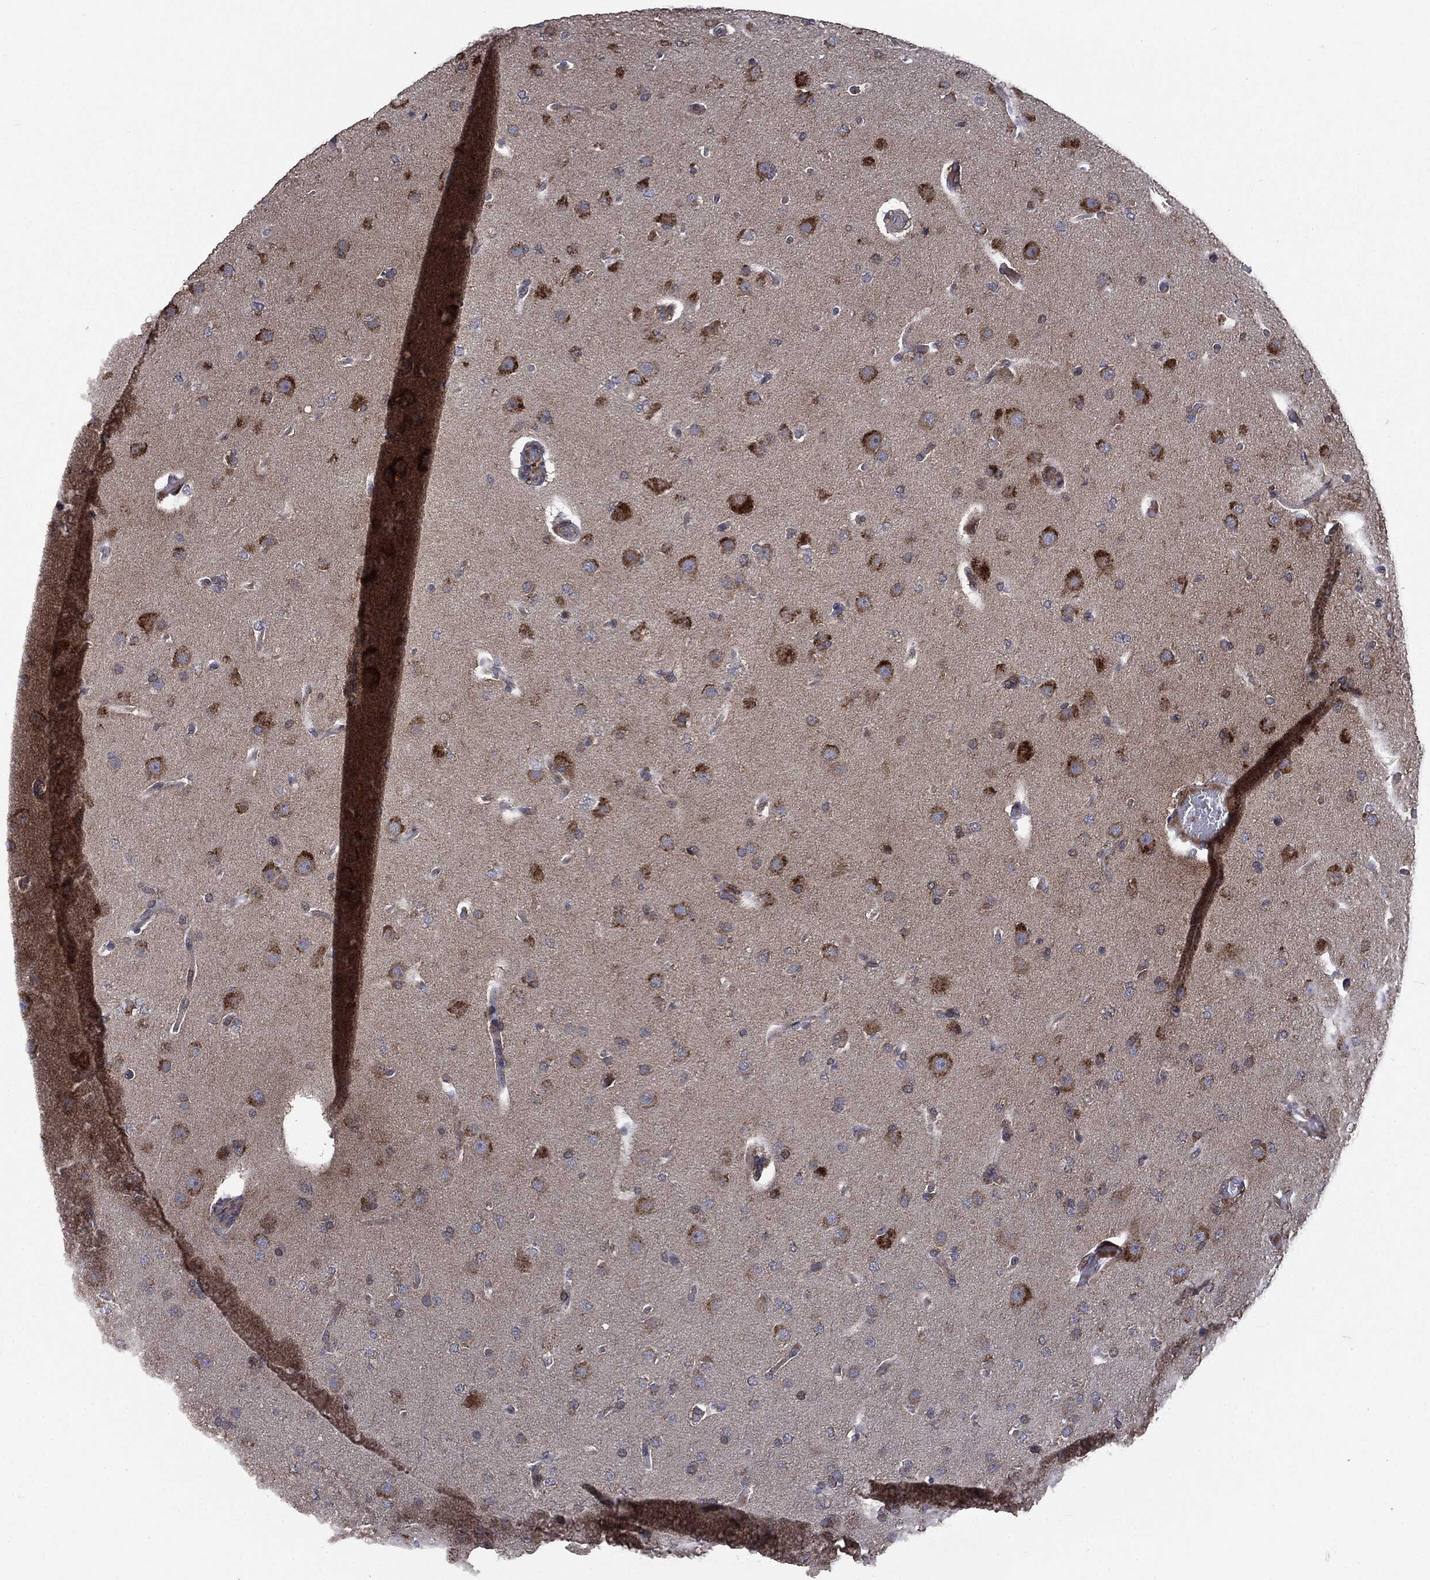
{"staining": {"intensity": "strong", "quantity": "25%-75%", "location": "cytoplasmic/membranous"}, "tissue": "glioma", "cell_type": "Tumor cells", "image_type": "cancer", "snomed": [{"axis": "morphology", "description": "Glioma, malignant, Low grade"}, {"axis": "topography", "description": "Brain"}], "caption": "Immunohistochemical staining of human glioma shows strong cytoplasmic/membranous protein expression in approximately 25%-75% of tumor cells.", "gene": "MTOR", "patient": {"sex": "male", "age": 41}}